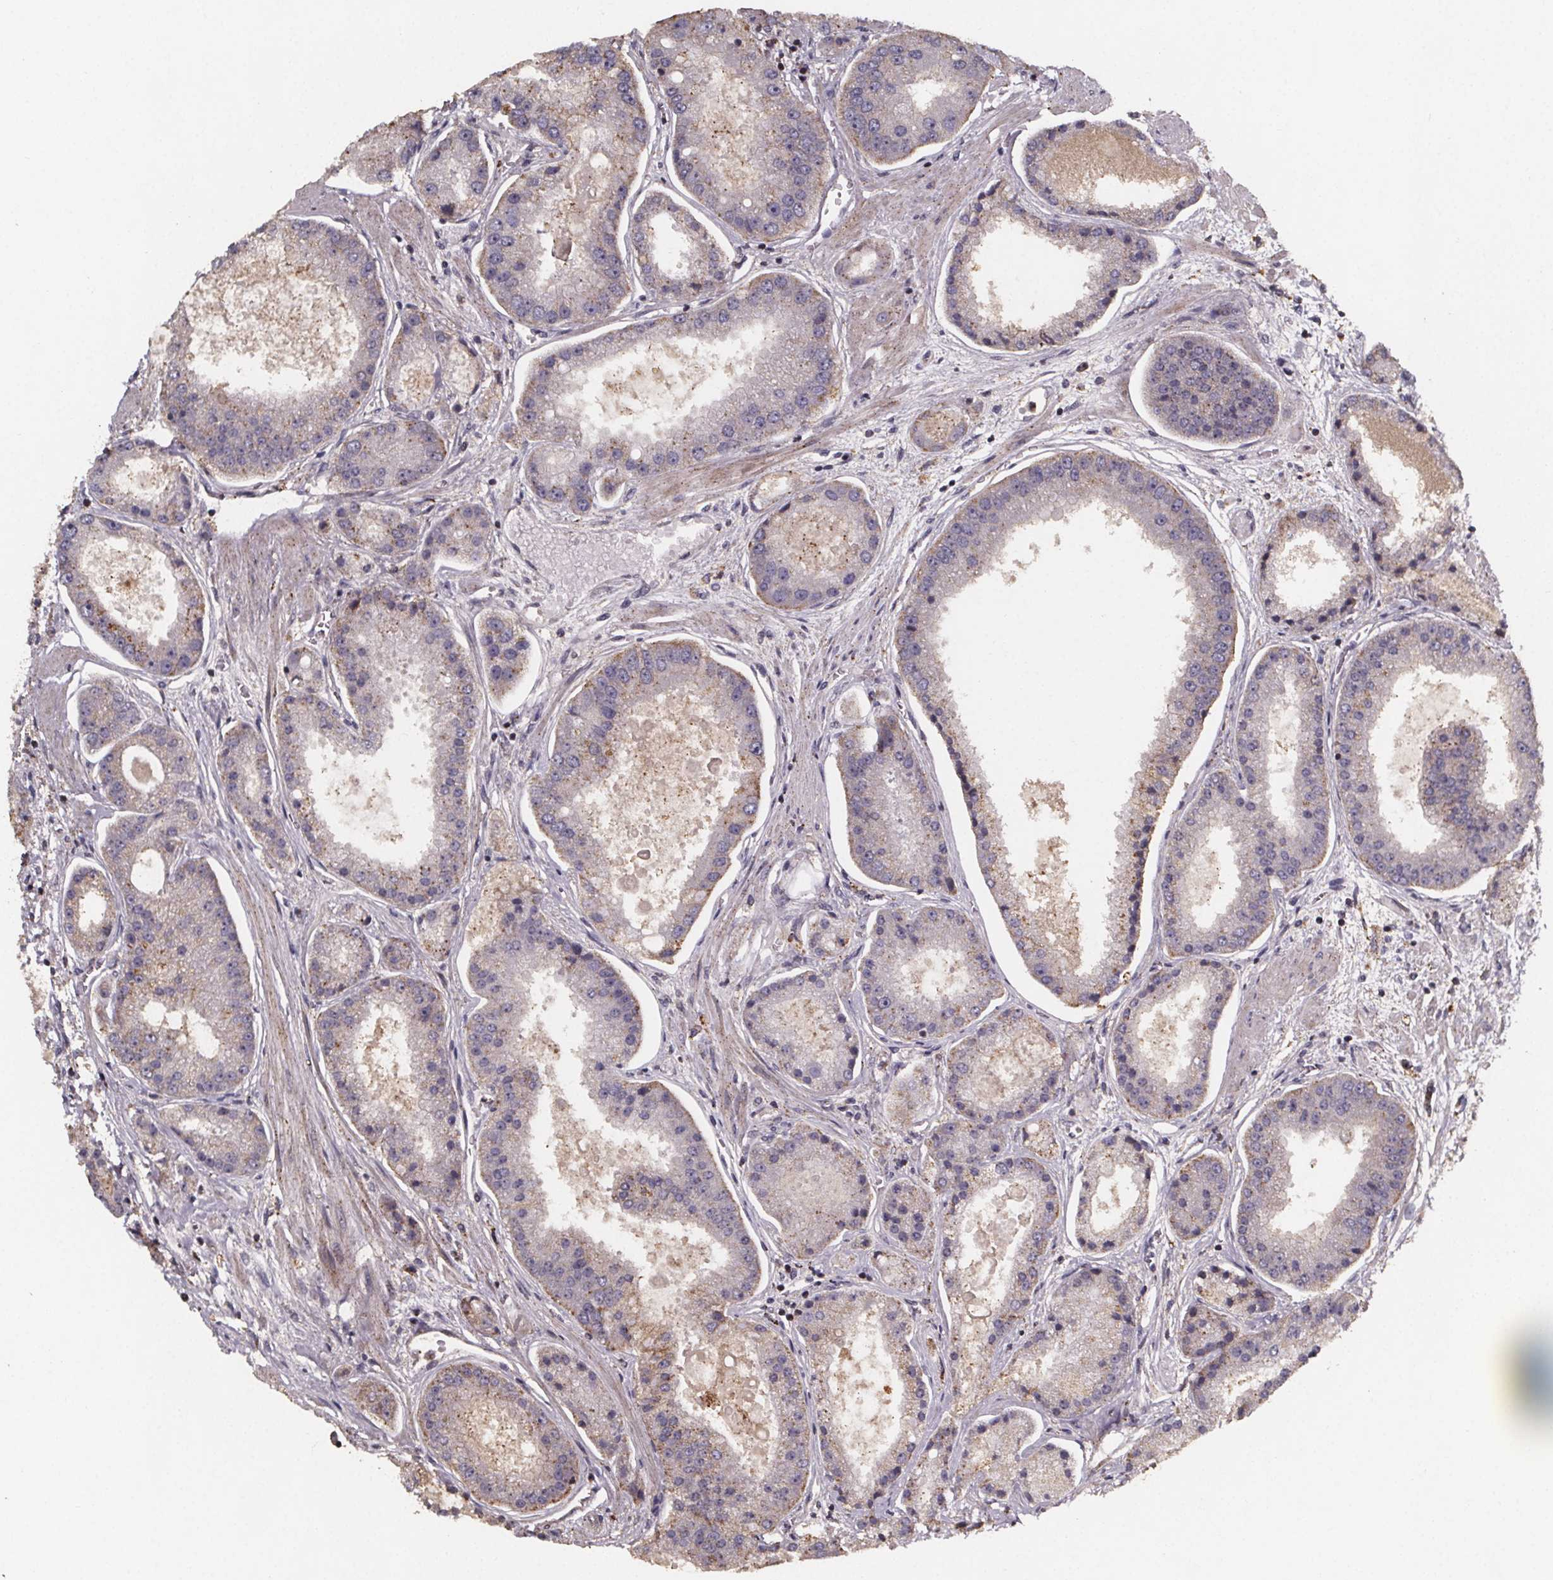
{"staining": {"intensity": "moderate", "quantity": "<25%", "location": "cytoplasmic/membranous"}, "tissue": "prostate cancer", "cell_type": "Tumor cells", "image_type": "cancer", "snomed": [{"axis": "morphology", "description": "Adenocarcinoma, High grade"}, {"axis": "topography", "description": "Prostate"}], "caption": "An image of high-grade adenocarcinoma (prostate) stained for a protein reveals moderate cytoplasmic/membranous brown staining in tumor cells.", "gene": "ZNF879", "patient": {"sex": "male", "age": 67}}